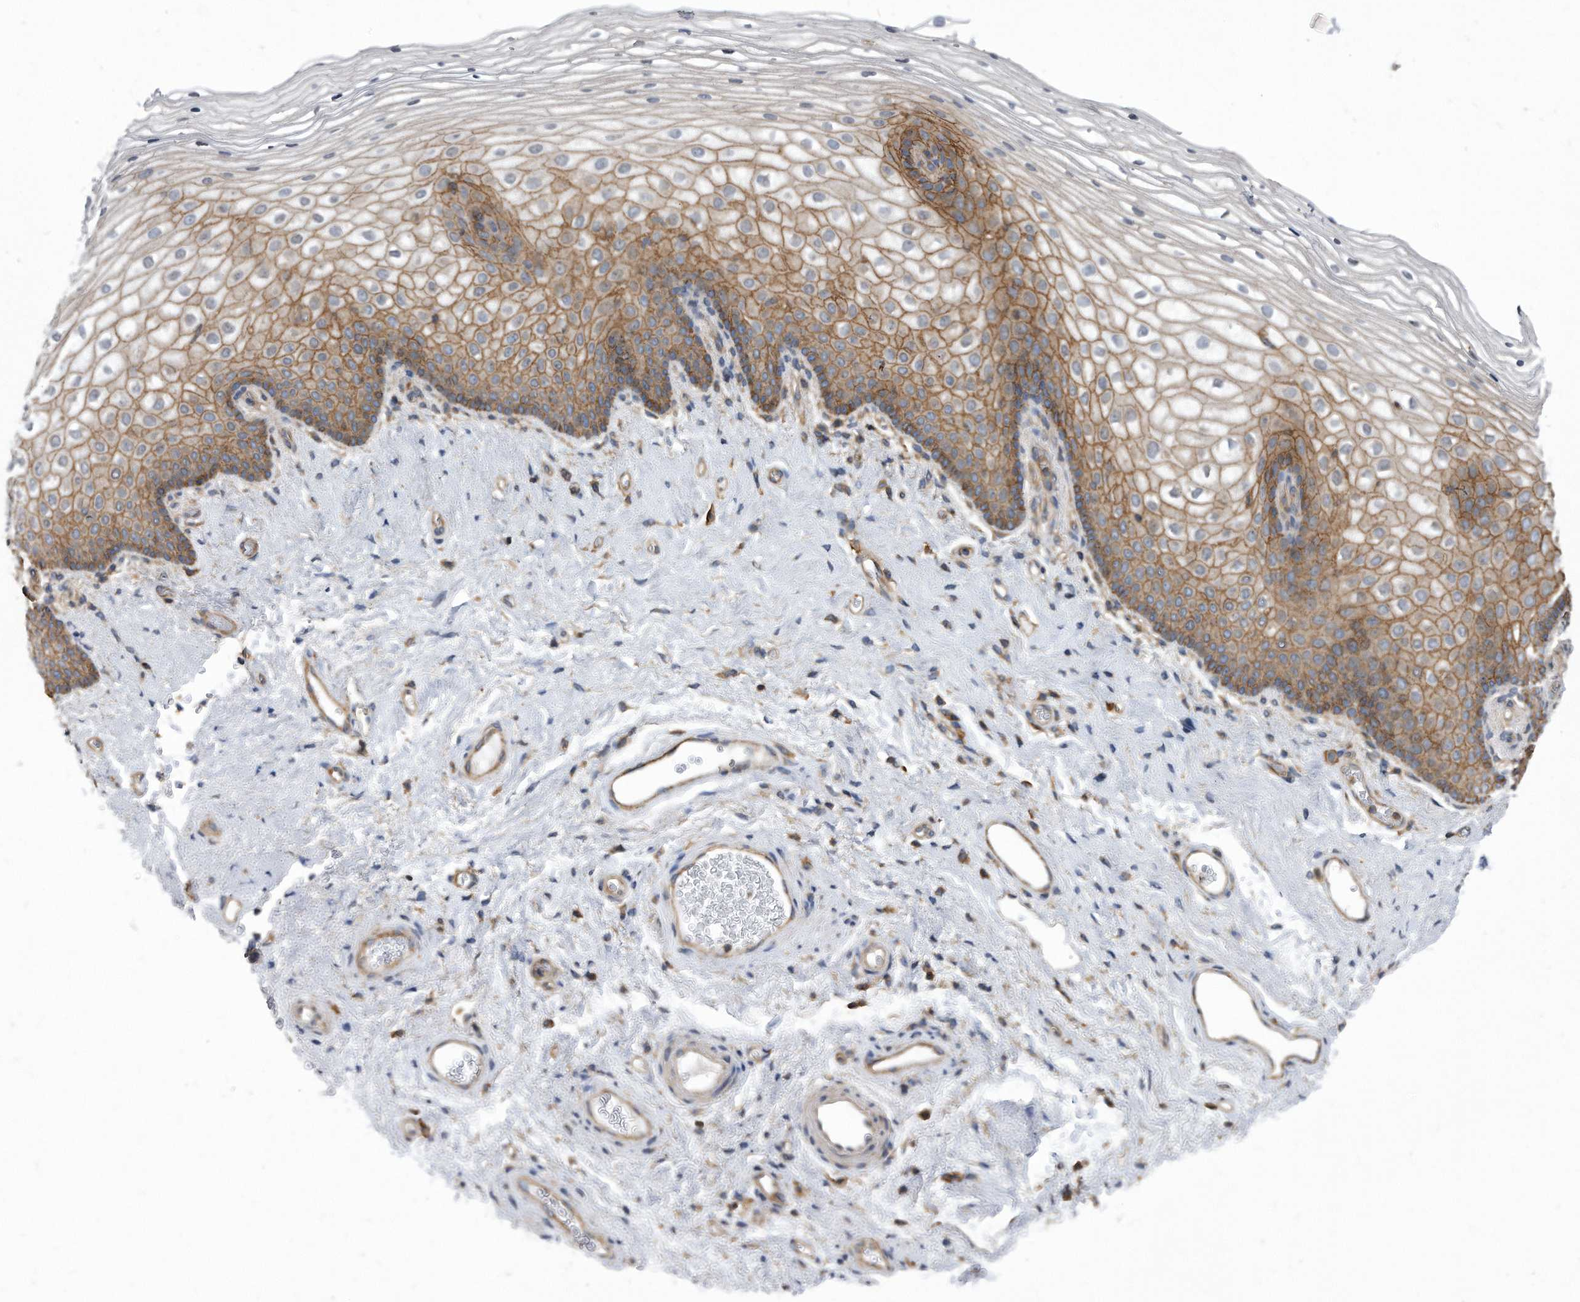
{"staining": {"intensity": "moderate", "quantity": ">75%", "location": "cytoplasmic/membranous"}, "tissue": "vagina", "cell_type": "Squamous epithelial cells", "image_type": "normal", "snomed": [{"axis": "morphology", "description": "Normal tissue, NOS"}, {"axis": "topography", "description": "Vagina"}], "caption": "This is a photomicrograph of immunohistochemistry staining of benign vagina, which shows moderate positivity in the cytoplasmic/membranous of squamous epithelial cells.", "gene": "ATG5", "patient": {"sex": "female", "age": 60}}